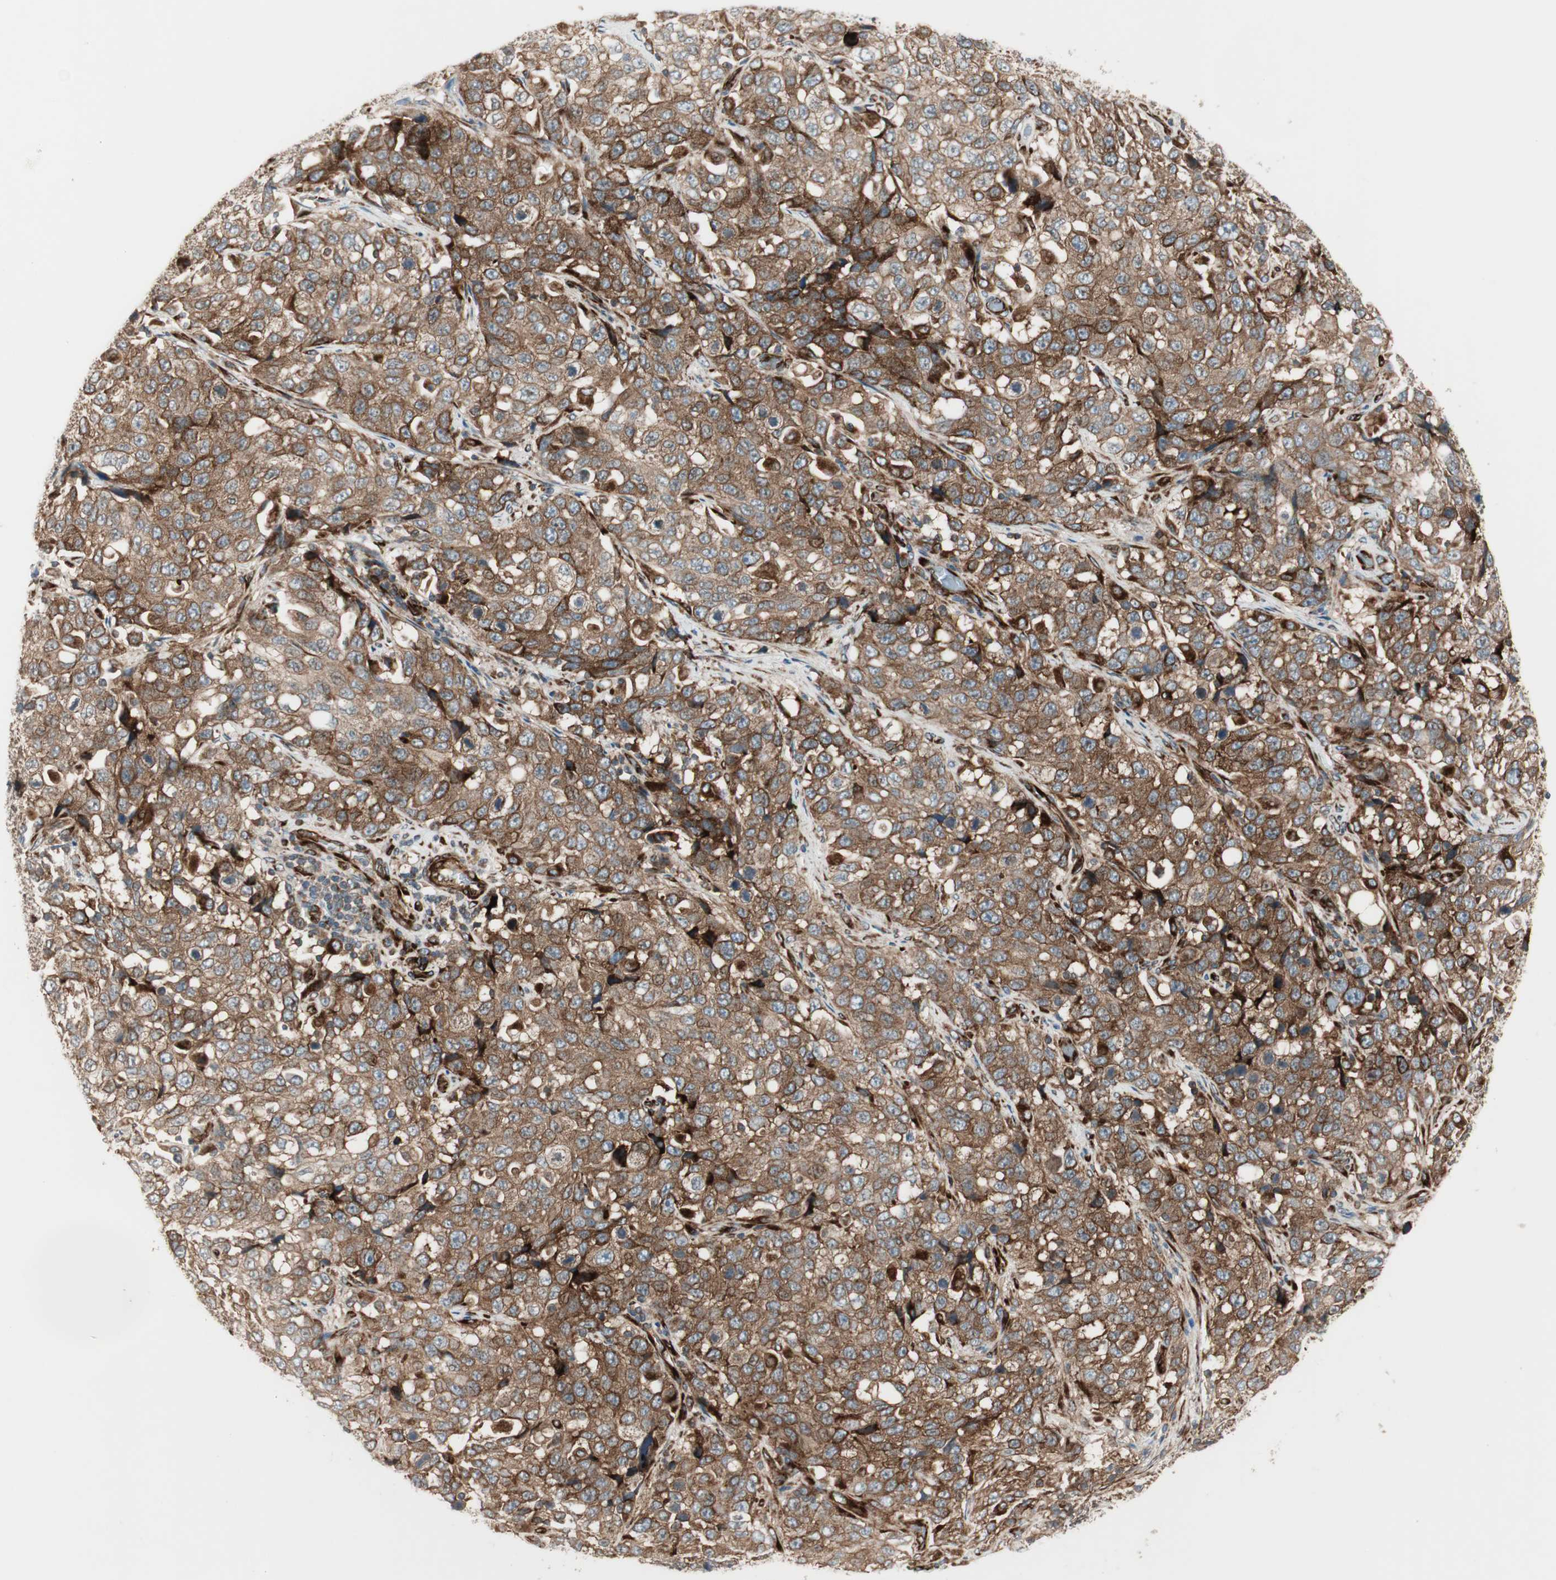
{"staining": {"intensity": "strong", "quantity": ">75%", "location": "cytoplasmic/membranous"}, "tissue": "stomach cancer", "cell_type": "Tumor cells", "image_type": "cancer", "snomed": [{"axis": "morphology", "description": "Normal tissue, NOS"}, {"axis": "morphology", "description": "Adenocarcinoma, NOS"}, {"axis": "topography", "description": "Stomach"}], "caption": "Protein expression analysis of stomach cancer (adenocarcinoma) exhibits strong cytoplasmic/membranous positivity in approximately >75% of tumor cells. The protein of interest is stained brown, and the nuclei are stained in blue (DAB (3,3'-diaminobenzidine) IHC with brightfield microscopy, high magnification).", "gene": "PPP2R5E", "patient": {"sex": "male", "age": 48}}